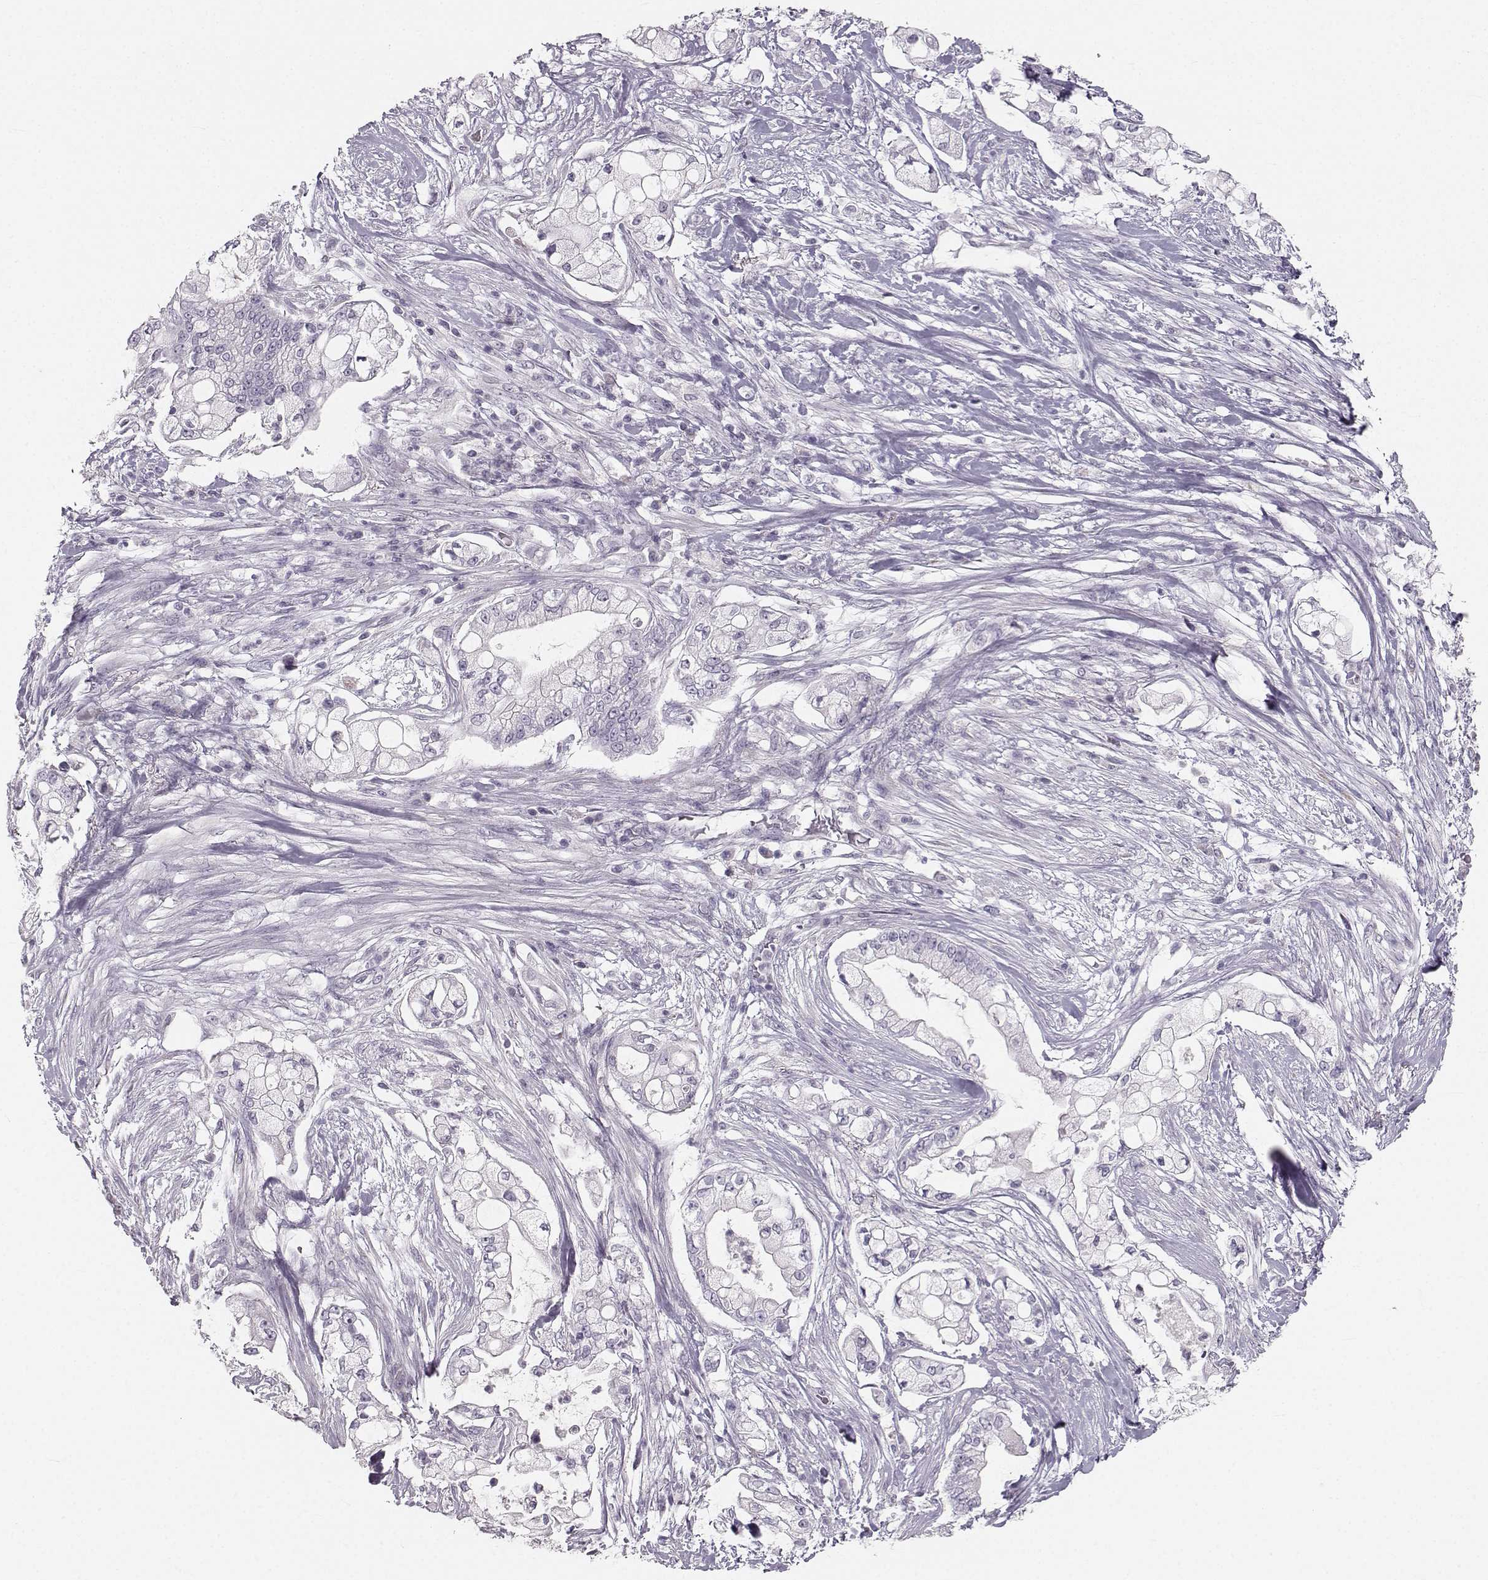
{"staining": {"intensity": "negative", "quantity": "none", "location": "none"}, "tissue": "pancreatic cancer", "cell_type": "Tumor cells", "image_type": "cancer", "snomed": [{"axis": "morphology", "description": "Adenocarcinoma, NOS"}, {"axis": "topography", "description": "Pancreas"}], "caption": "Pancreatic adenocarcinoma stained for a protein using immunohistochemistry exhibits no expression tumor cells.", "gene": "OIP5", "patient": {"sex": "female", "age": 69}}